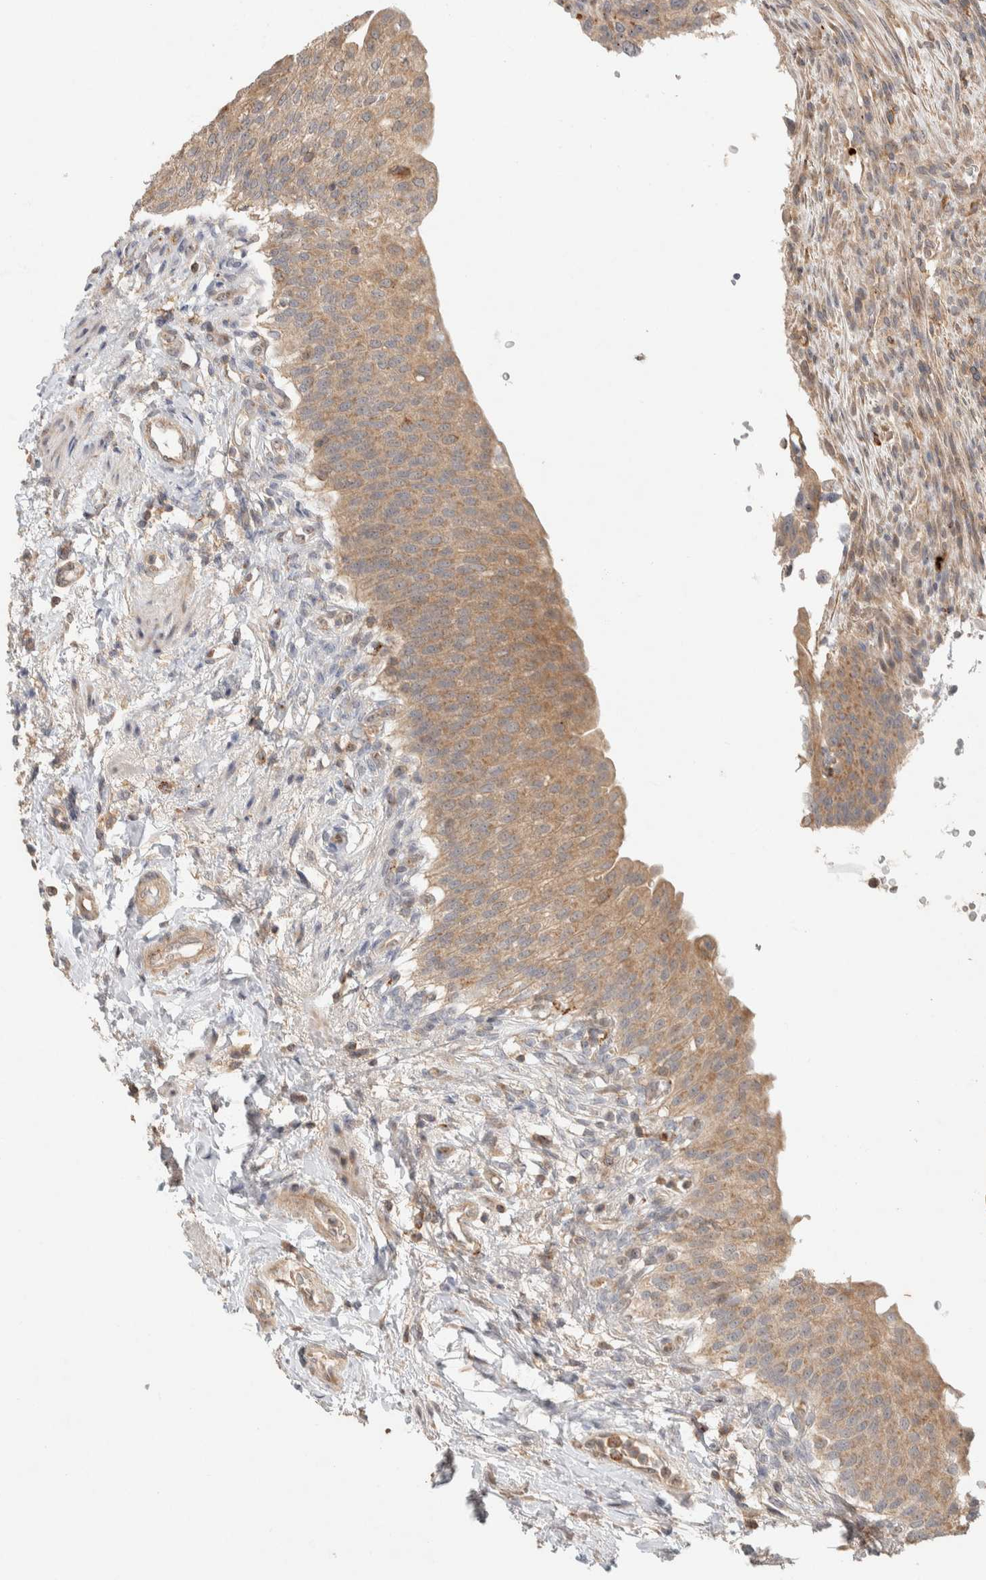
{"staining": {"intensity": "moderate", "quantity": ">75%", "location": "cytoplasmic/membranous"}, "tissue": "urinary bladder", "cell_type": "Urothelial cells", "image_type": "normal", "snomed": [{"axis": "morphology", "description": "Normal tissue, NOS"}, {"axis": "topography", "description": "Urinary bladder"}], "caption": "Urothelial cells display medium levels of moderate cytoplasmic/membranous positivity in approximately >75% of cells in normal urinary bladder.", "gene": "KIF9", "patient": {"sex": "female", "age": 60}}